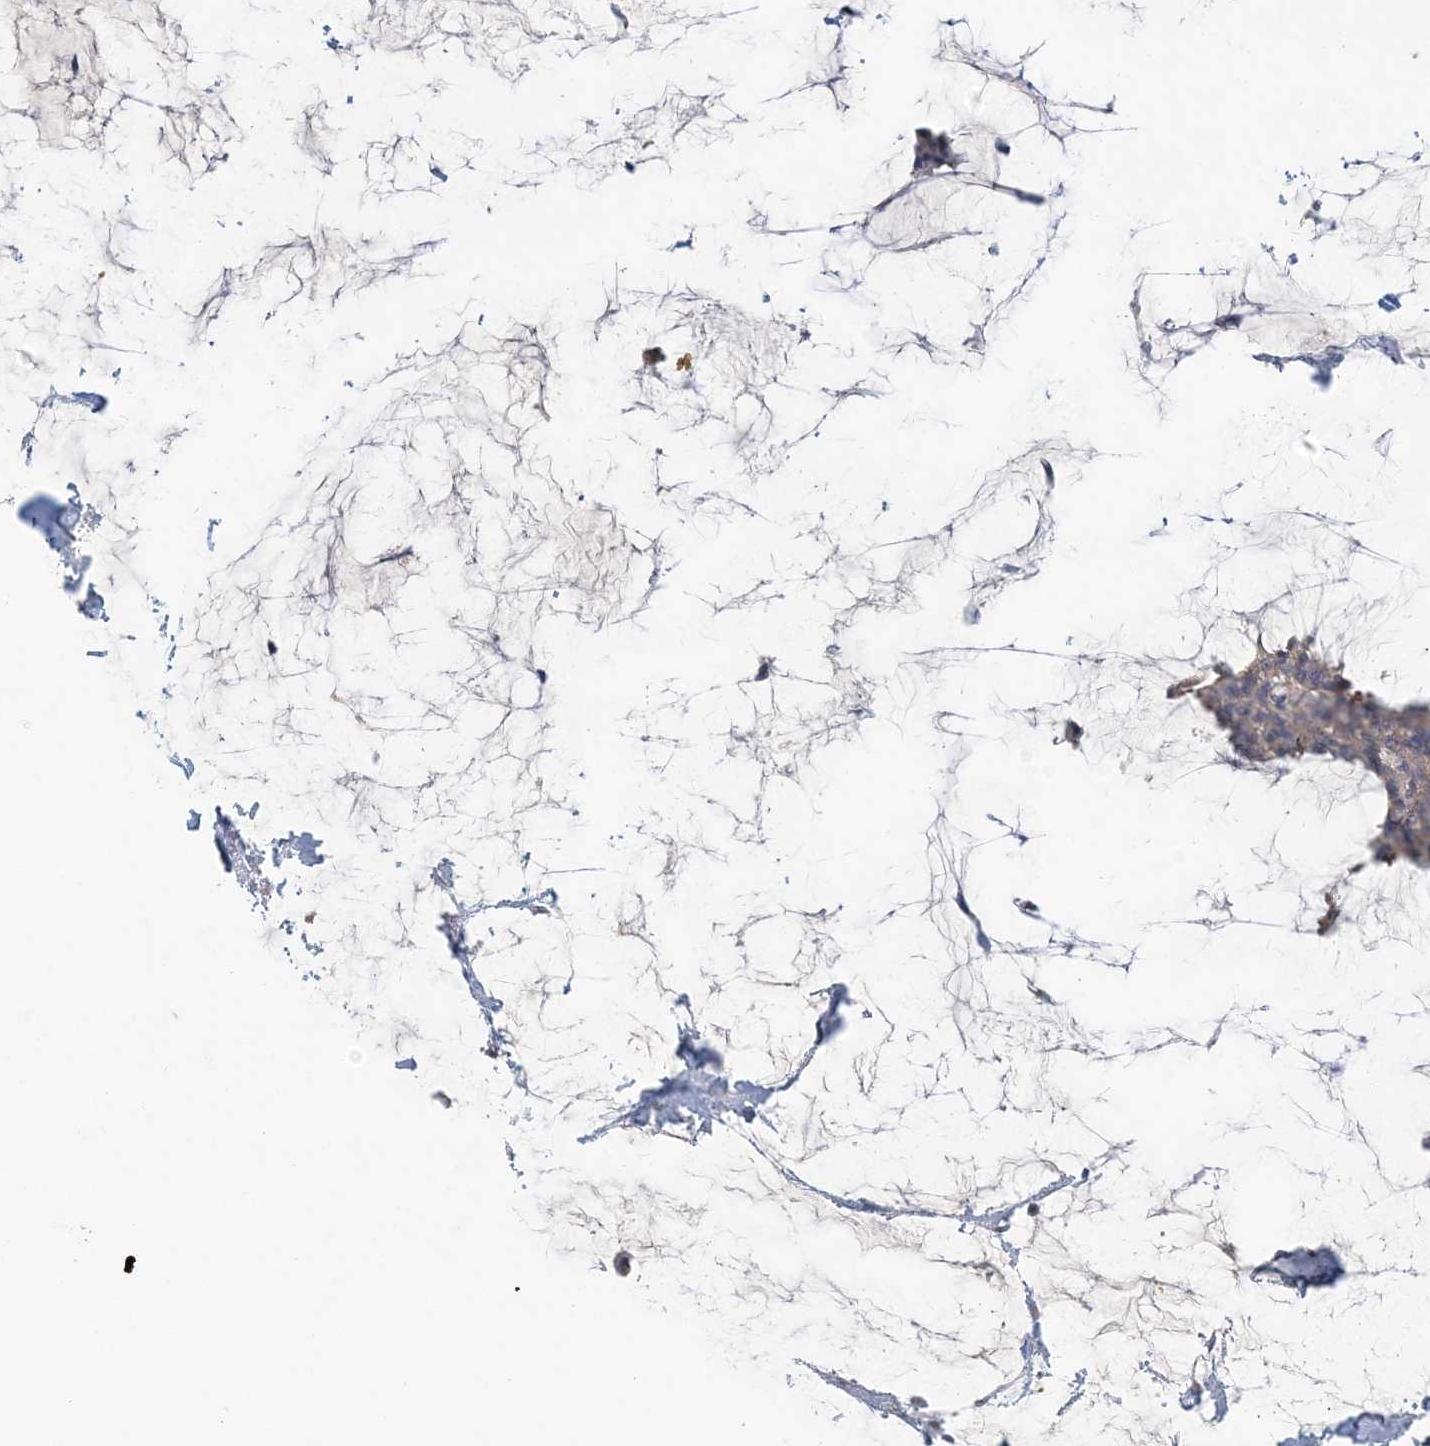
{"staining": {"intensity": "weak", "quantity": "<25%", "location": "cytoplasmic/membranous"}, "tissue": "breast cancer", "cell_type": "Tumor cells", "image_type": "cancer", "snomed": [{"axis": "morphology", "description": "Duct carcinoma"}, {"axis": "topography", "description": "Breast"}], "caption": "Breast cancer (infiltrating ductal carcinoma) was stained to show a protein in brown. There is no significant staining in tumor cells. Nuclei are stained in blue.", "gene": "RNF25", "patient": {"sex": "female", "age": 93}}